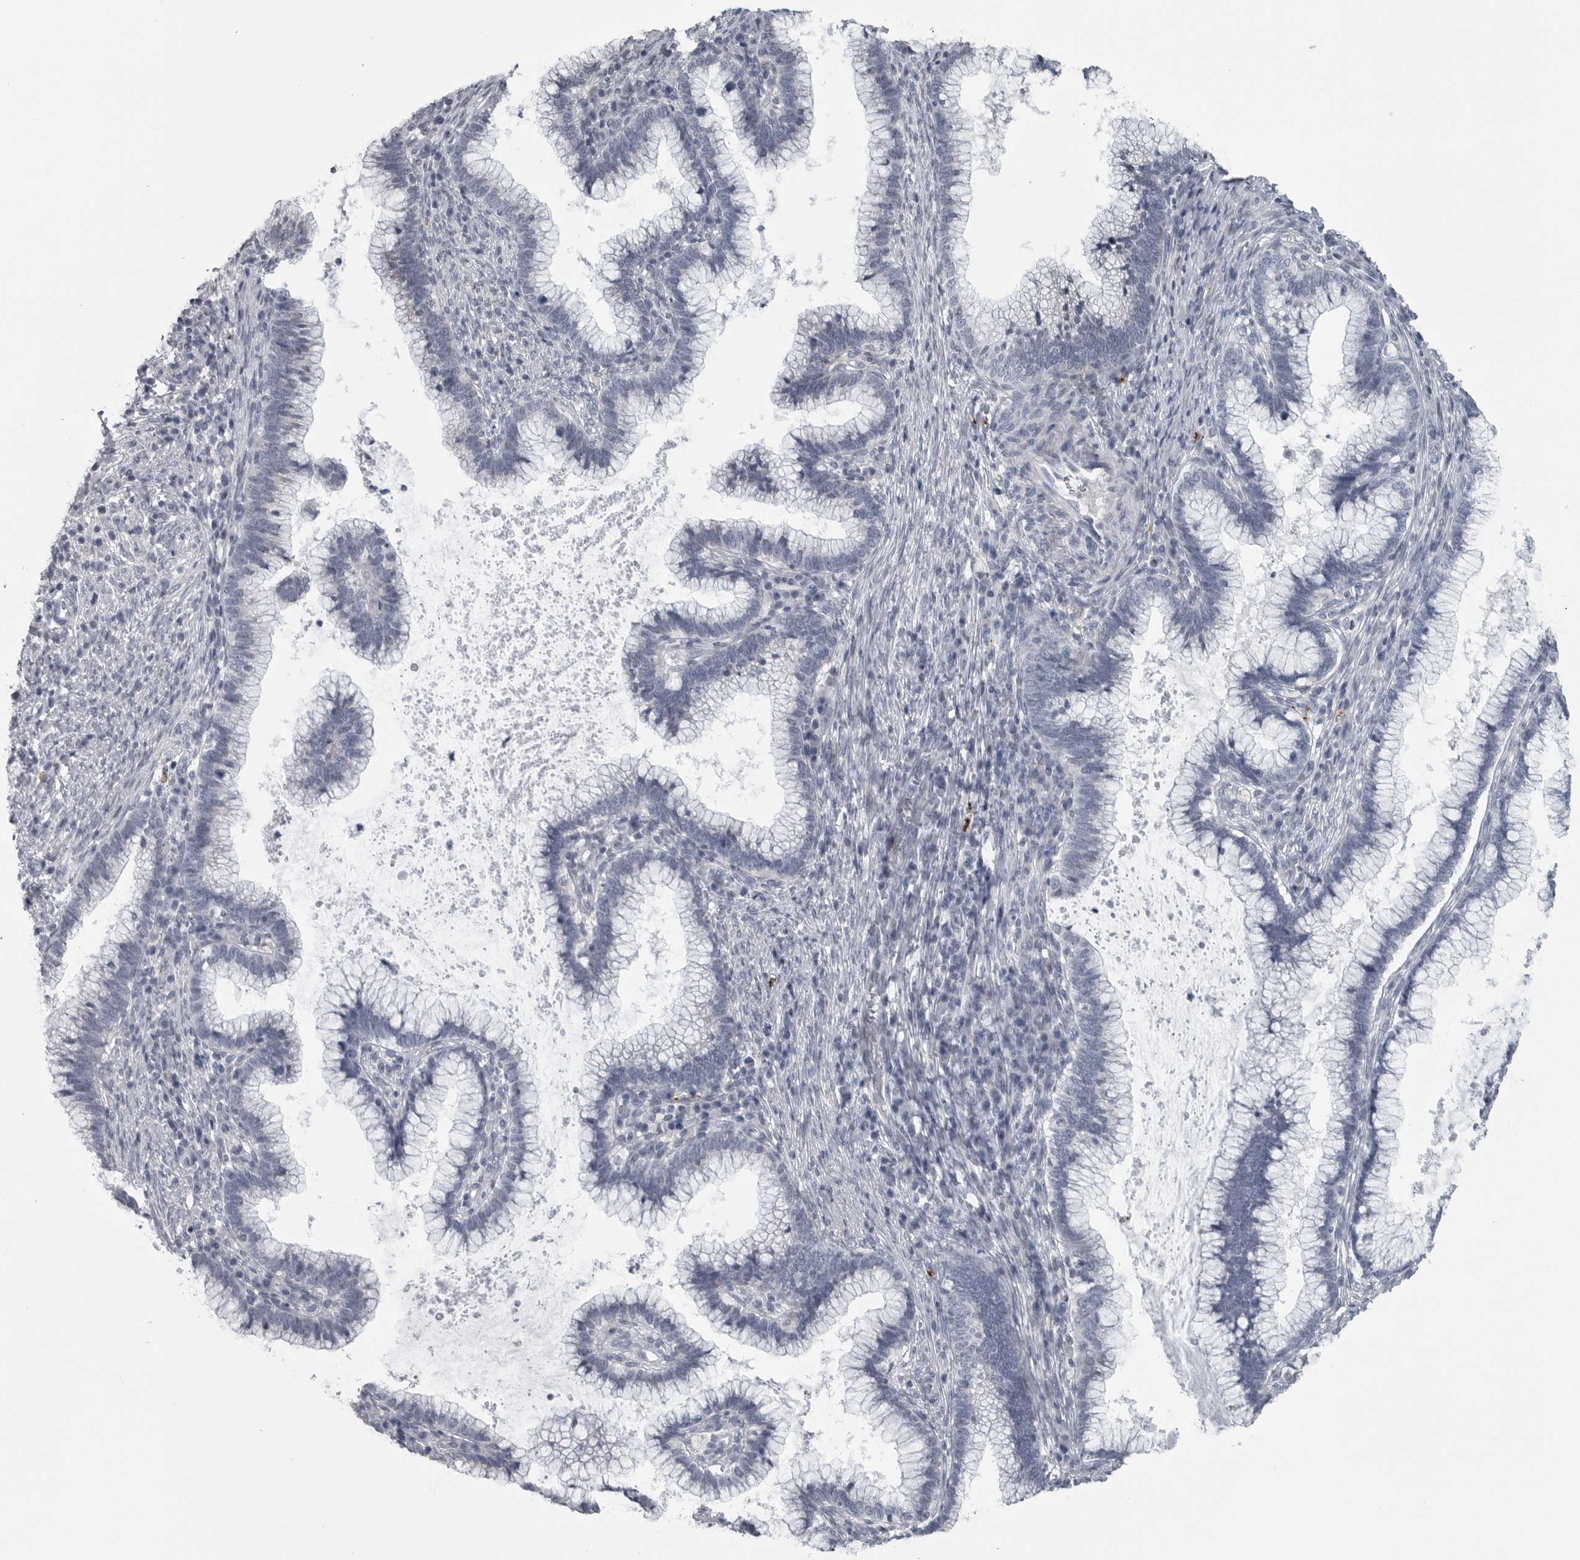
{"staining": {"intensity": "negative", "quantity": "none", "location": "none"}, "tissue": "cervical cancer", "cell_type": "Tumor cells", "image_type": "cancer", "snomed": [{"axis": "morphology", "description": "Adenocarcinoma, NOS"}, {"axis": "topography", "description": "Cervix"}], "caption": "Immunohistochemistry (IHC) of human adenocarcinoma (cervical) displays no staining in tumor cells.", "gene": "LYSMD1", "patient": {"sex": "female", "age": 36}}